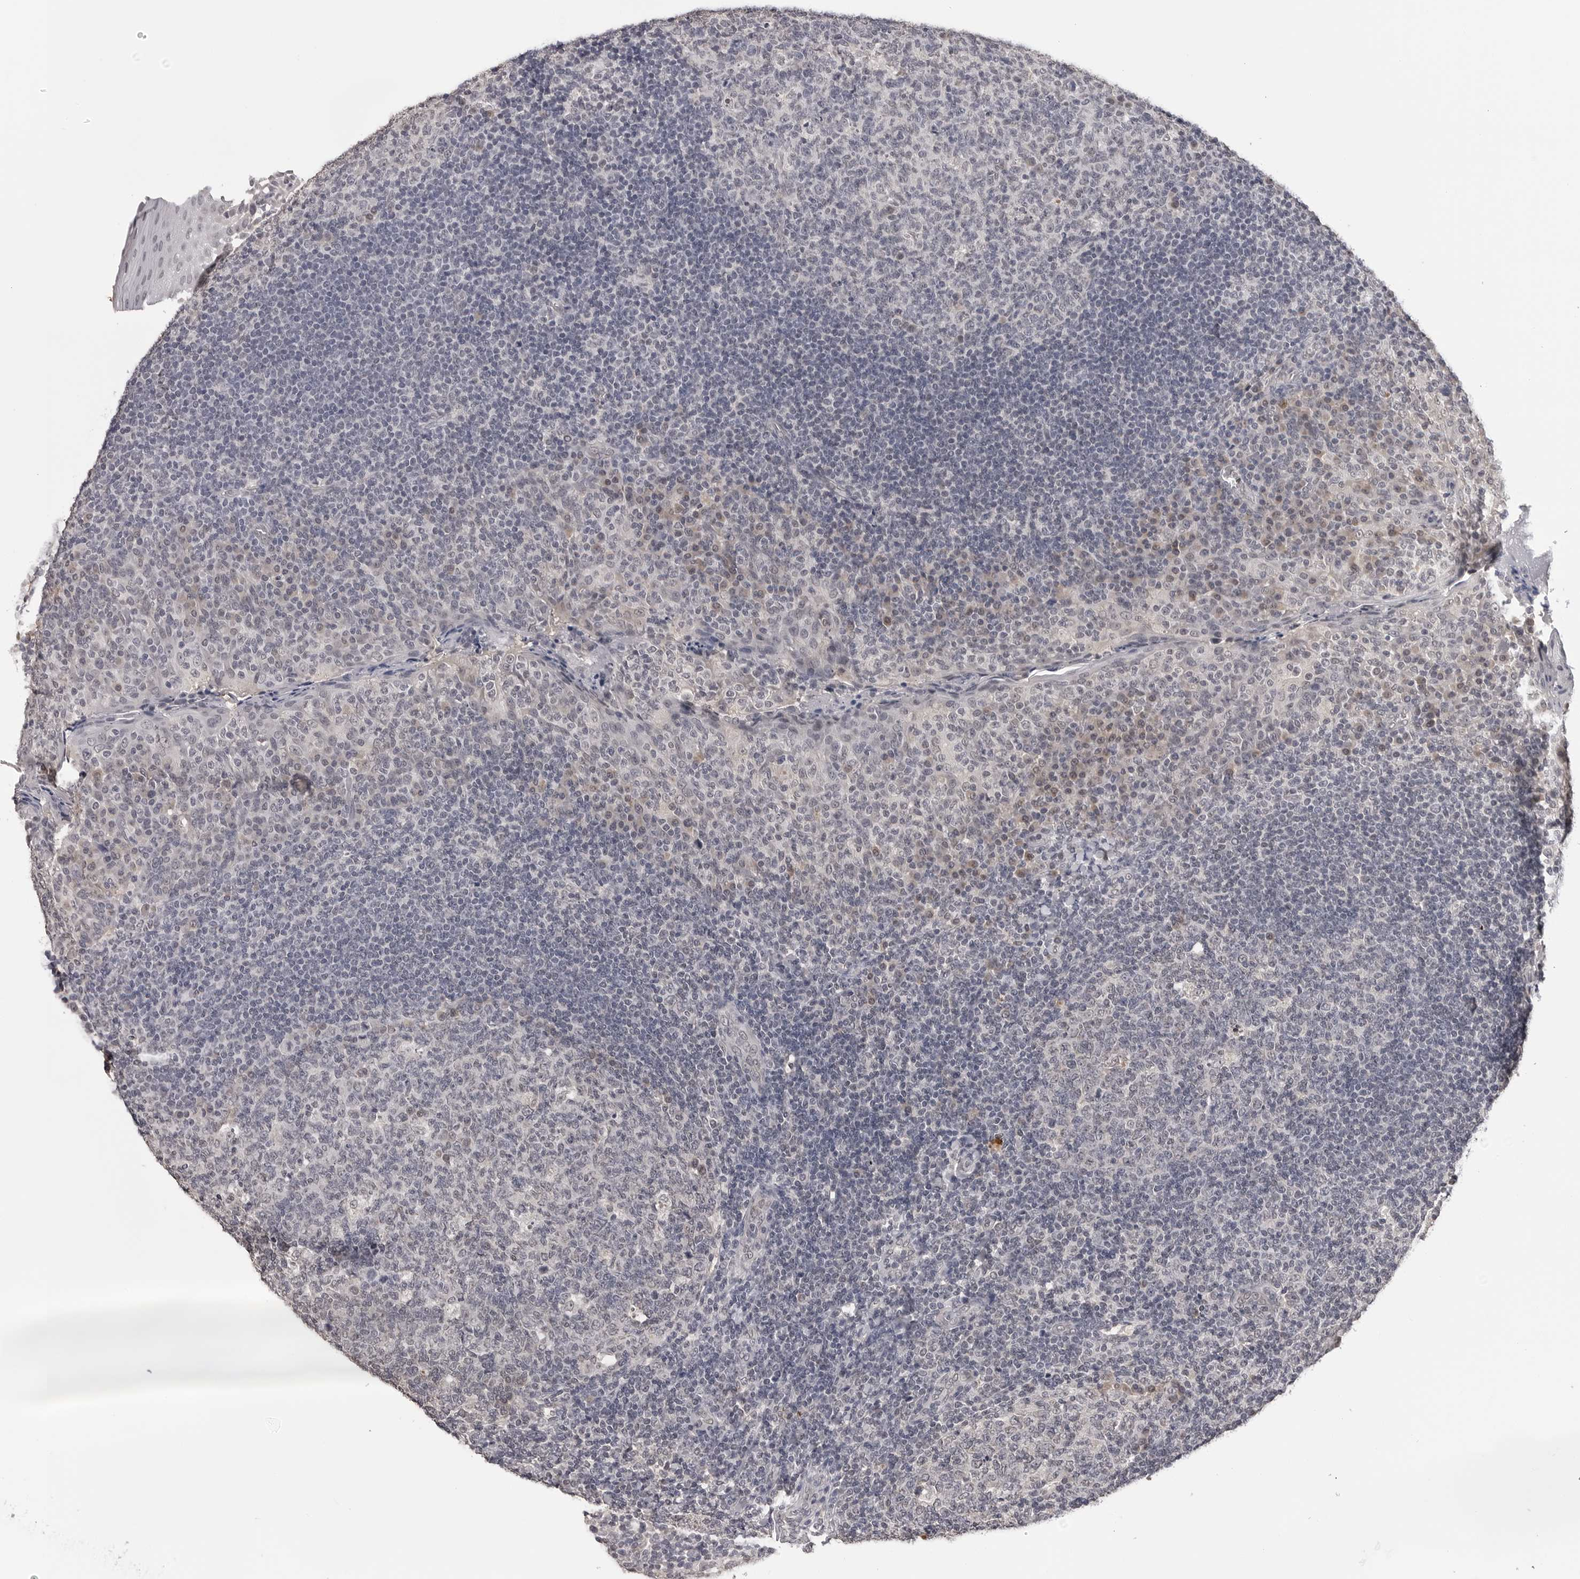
{"staining": {"intensity": "negative", "quantity": "none", "location": "none"}, "tissue": "tonsil", "cell_type": "Germinal center cells", "image_type": "normal", "snomed": [{"axis": "morphology", "description": "Normal tissue, NOS"}, {"axis": "topography", "description": "Tonsil"}], "caption": "The immunohistochemistry image has no significant positivity in germinal center cells of tonsil.", "gene": "CDK20", "patient": {"sex": "female", "age": 19}}